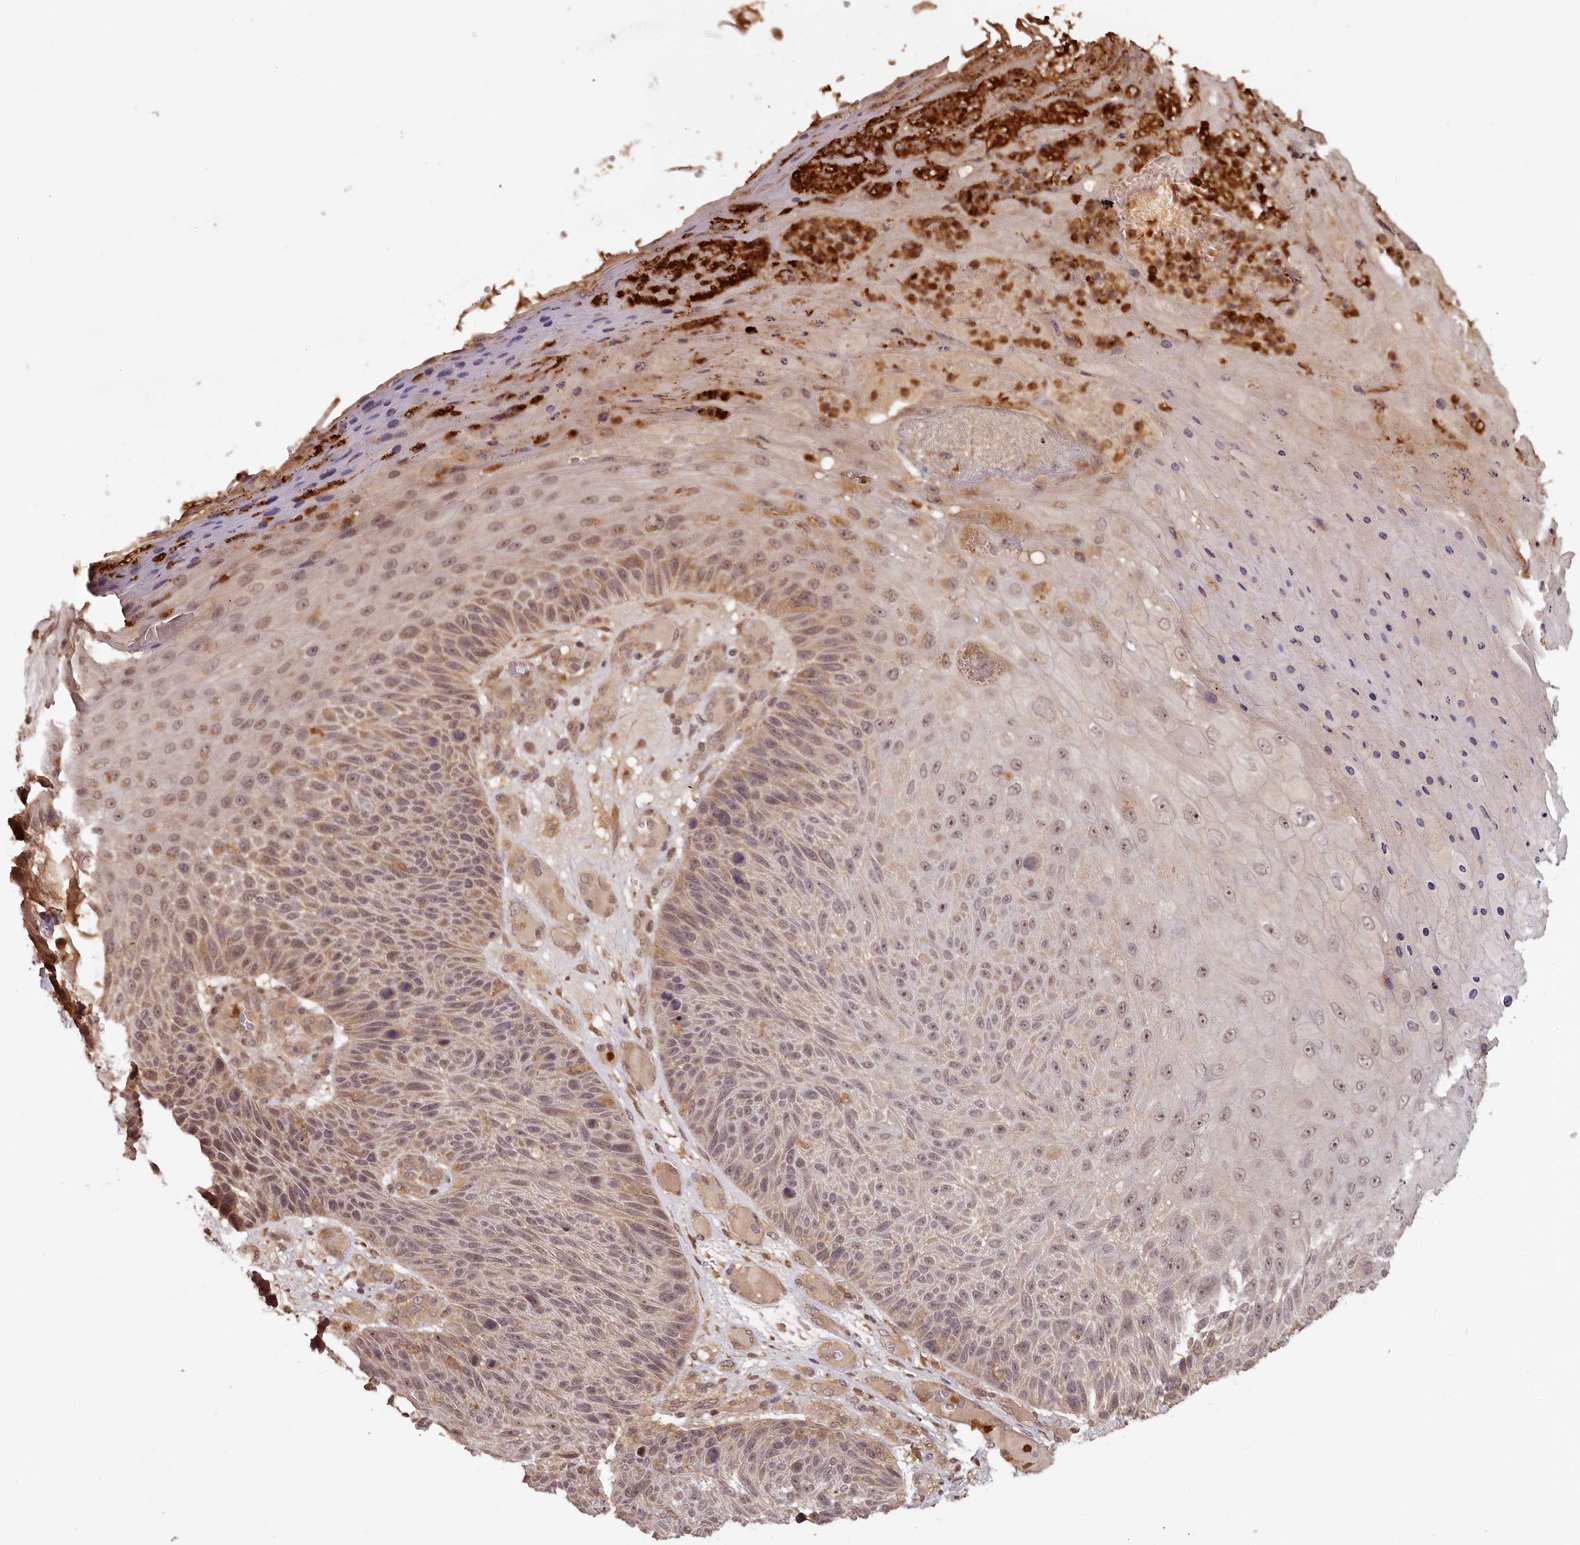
{"staining": {"intensity": "moderate", "quantity": ">75%", "location": "cytoplasmic/membranous,nuclear"}, "tissue": "skin cancer", "cell_type": "Tumor cells", "image_type": "cancer", "snomed": [{"axis": "morphology", "description": "Squamous cell carcinoma, NOS"}, {"axis": "topography", "description": "Skin"}], "caption": "An image of skin squamous cell carcinoma stained for a protein demonstrates moderate cytoplasmic/membranous and nuclear brown staining in tumor cells. The staining was performed using DAB (3,3'-diaminobenzidine) to visualize the protein expression in brown, while the nuclei were stained in blue with hematoxylin (Magnification: 20x).", "gene": "TTC12", "patient": {"sex": "female", "age": 88}}